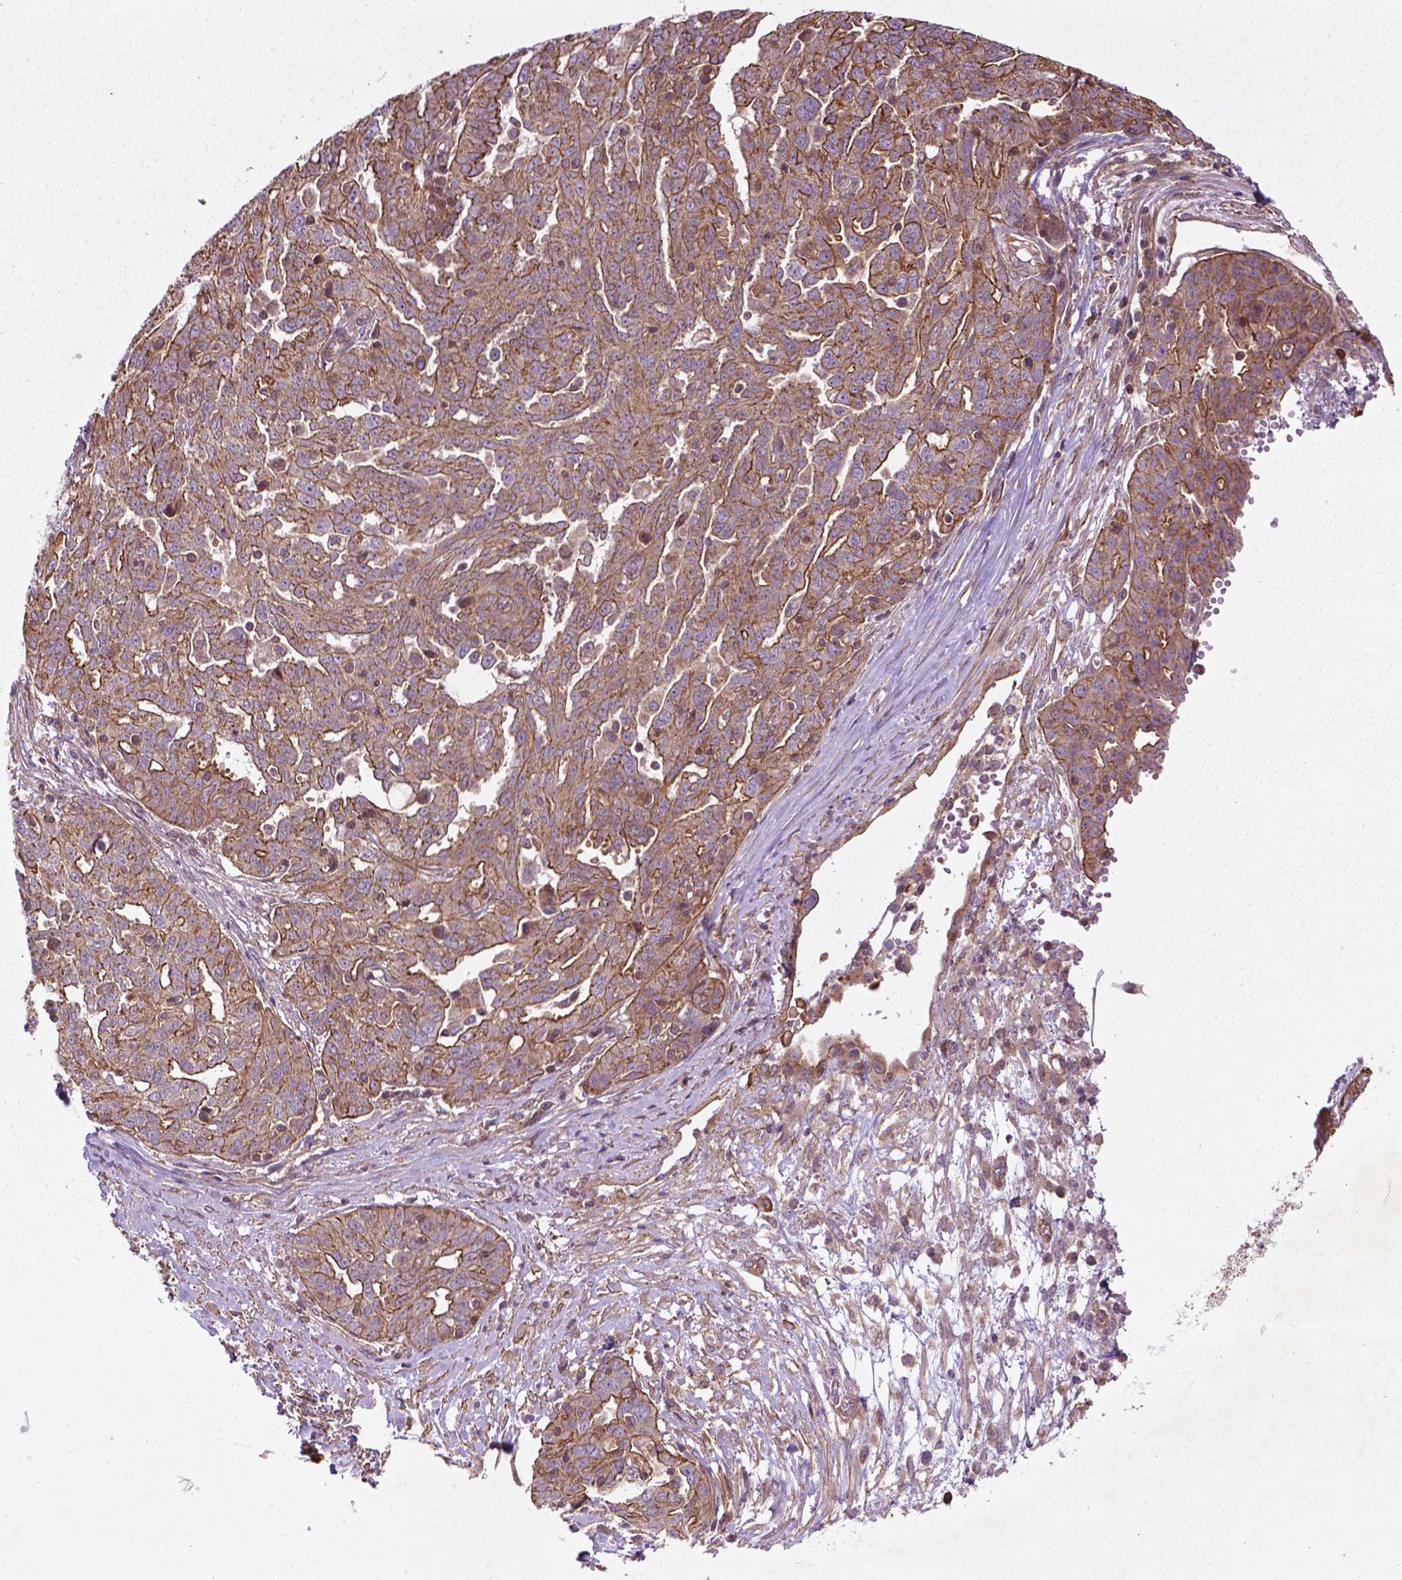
{"staining": {"intensity": "moderate", "quantity": ">75%", "location": "cytoplasmic/membranous"}, "tissue": "ovarian cancer", "cell_type": "Tumor cells", "image_type": "cancer", "snomed": [{"axis": "morphology", "description": "Cystadenocarcinoma, serous, NOS"}, {"axis": "topography", "description": "Ovary"}], "caption": "A brown stain shows moderate cytoplasmic/membranous positivity of a protein in human ovarian cancer (serous cystadenocarcinoma) tumor cells.", "gene": "TCHP", "patient": {"sex": "female", "age": 67}}